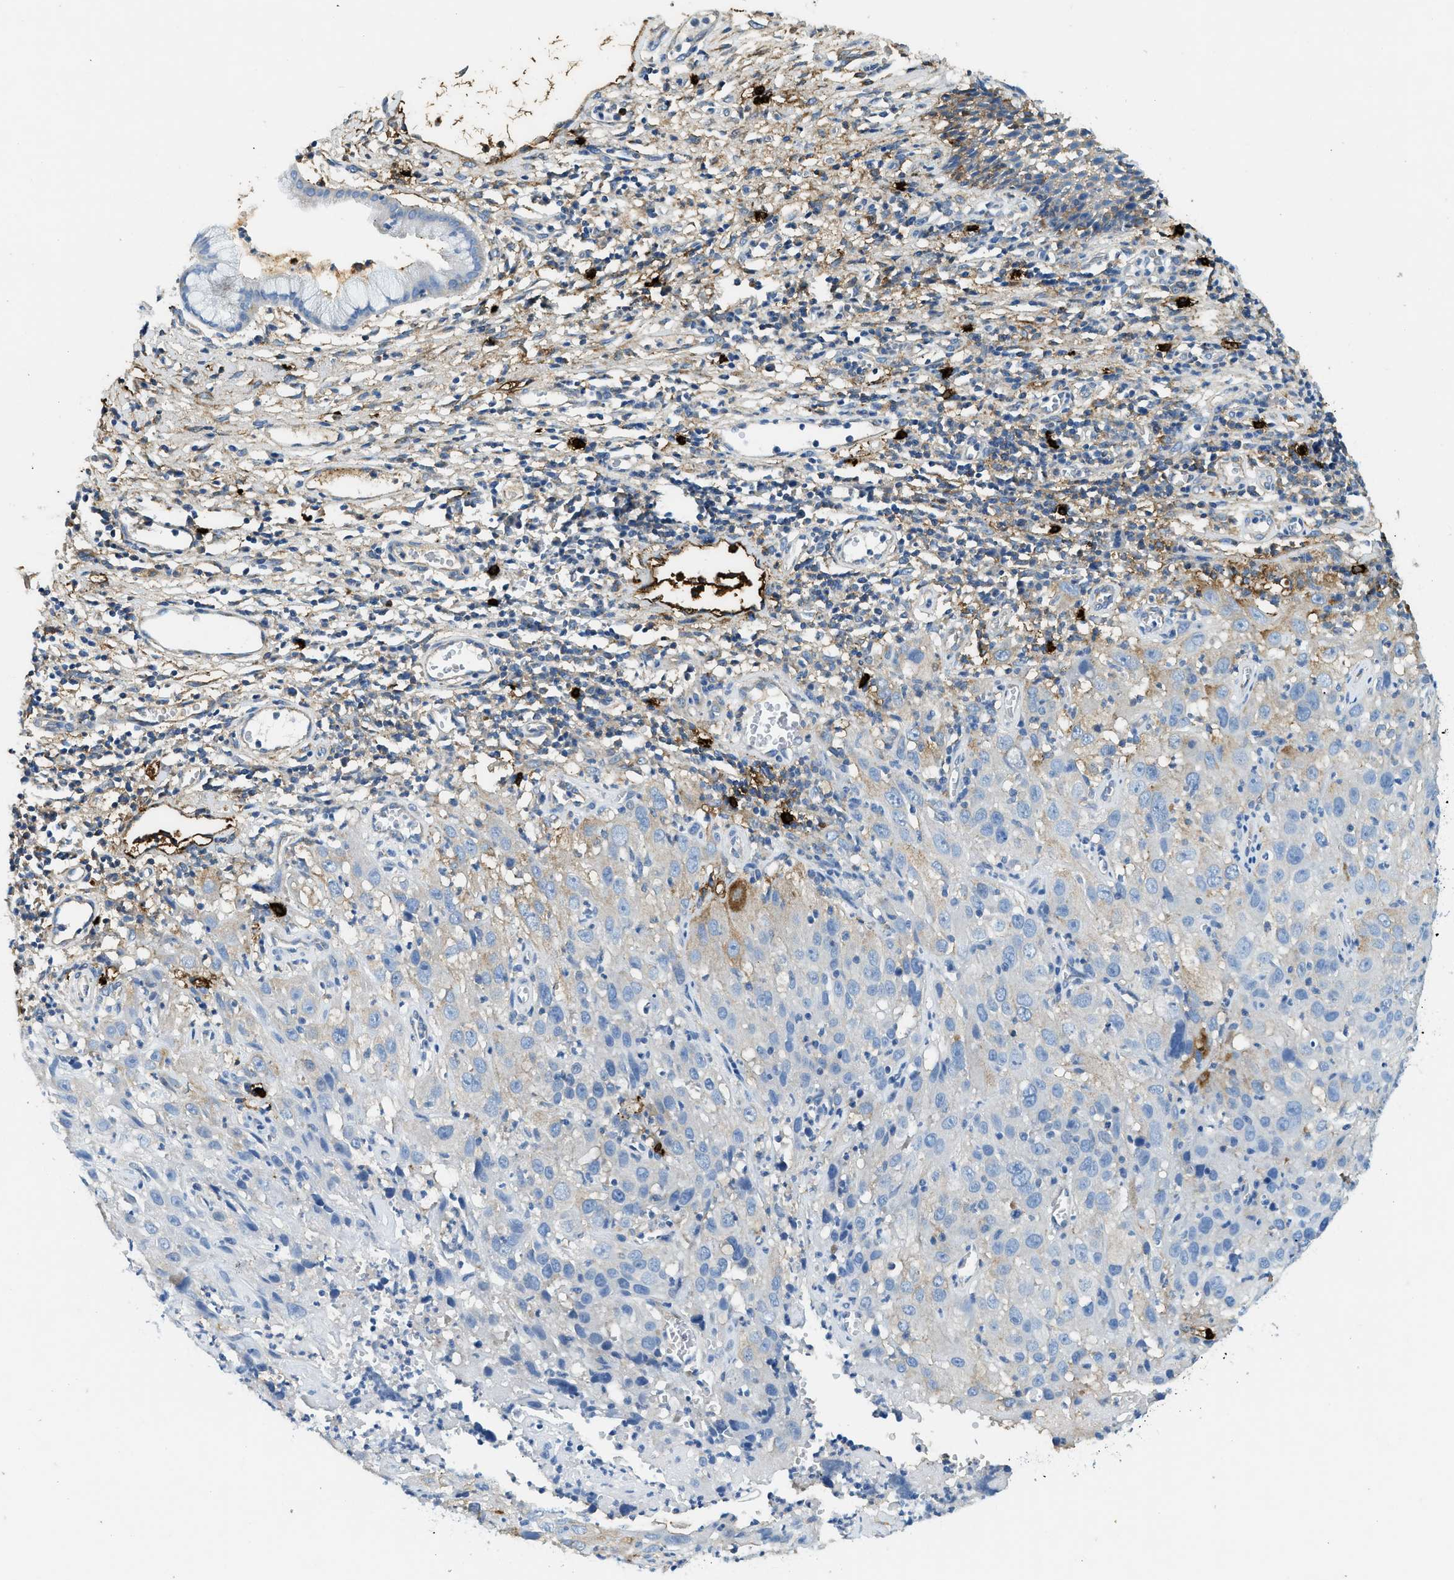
{"staining": {"intensity": "negative", "quantity": "none", "location": "none"}, "tissue": "cervical cancer", "cell_type": "Tumor cells", "image_type": "cancer", "snomed": [{"axis": "morphology", "description": "Squamous cell carcinoma, NOS"}, {"axis": "topography", "description": "Cervix"}], "caption": "Protein analysis of cervical cancer reveals no significant staining in tumor cells. (Brightfield microscopy of DAB (3,3'-diaminobenzidine) immunohistochemistry at high magnification).", "gene": "TPSAB1", "patient": {"sex": "female", "age": 32}}